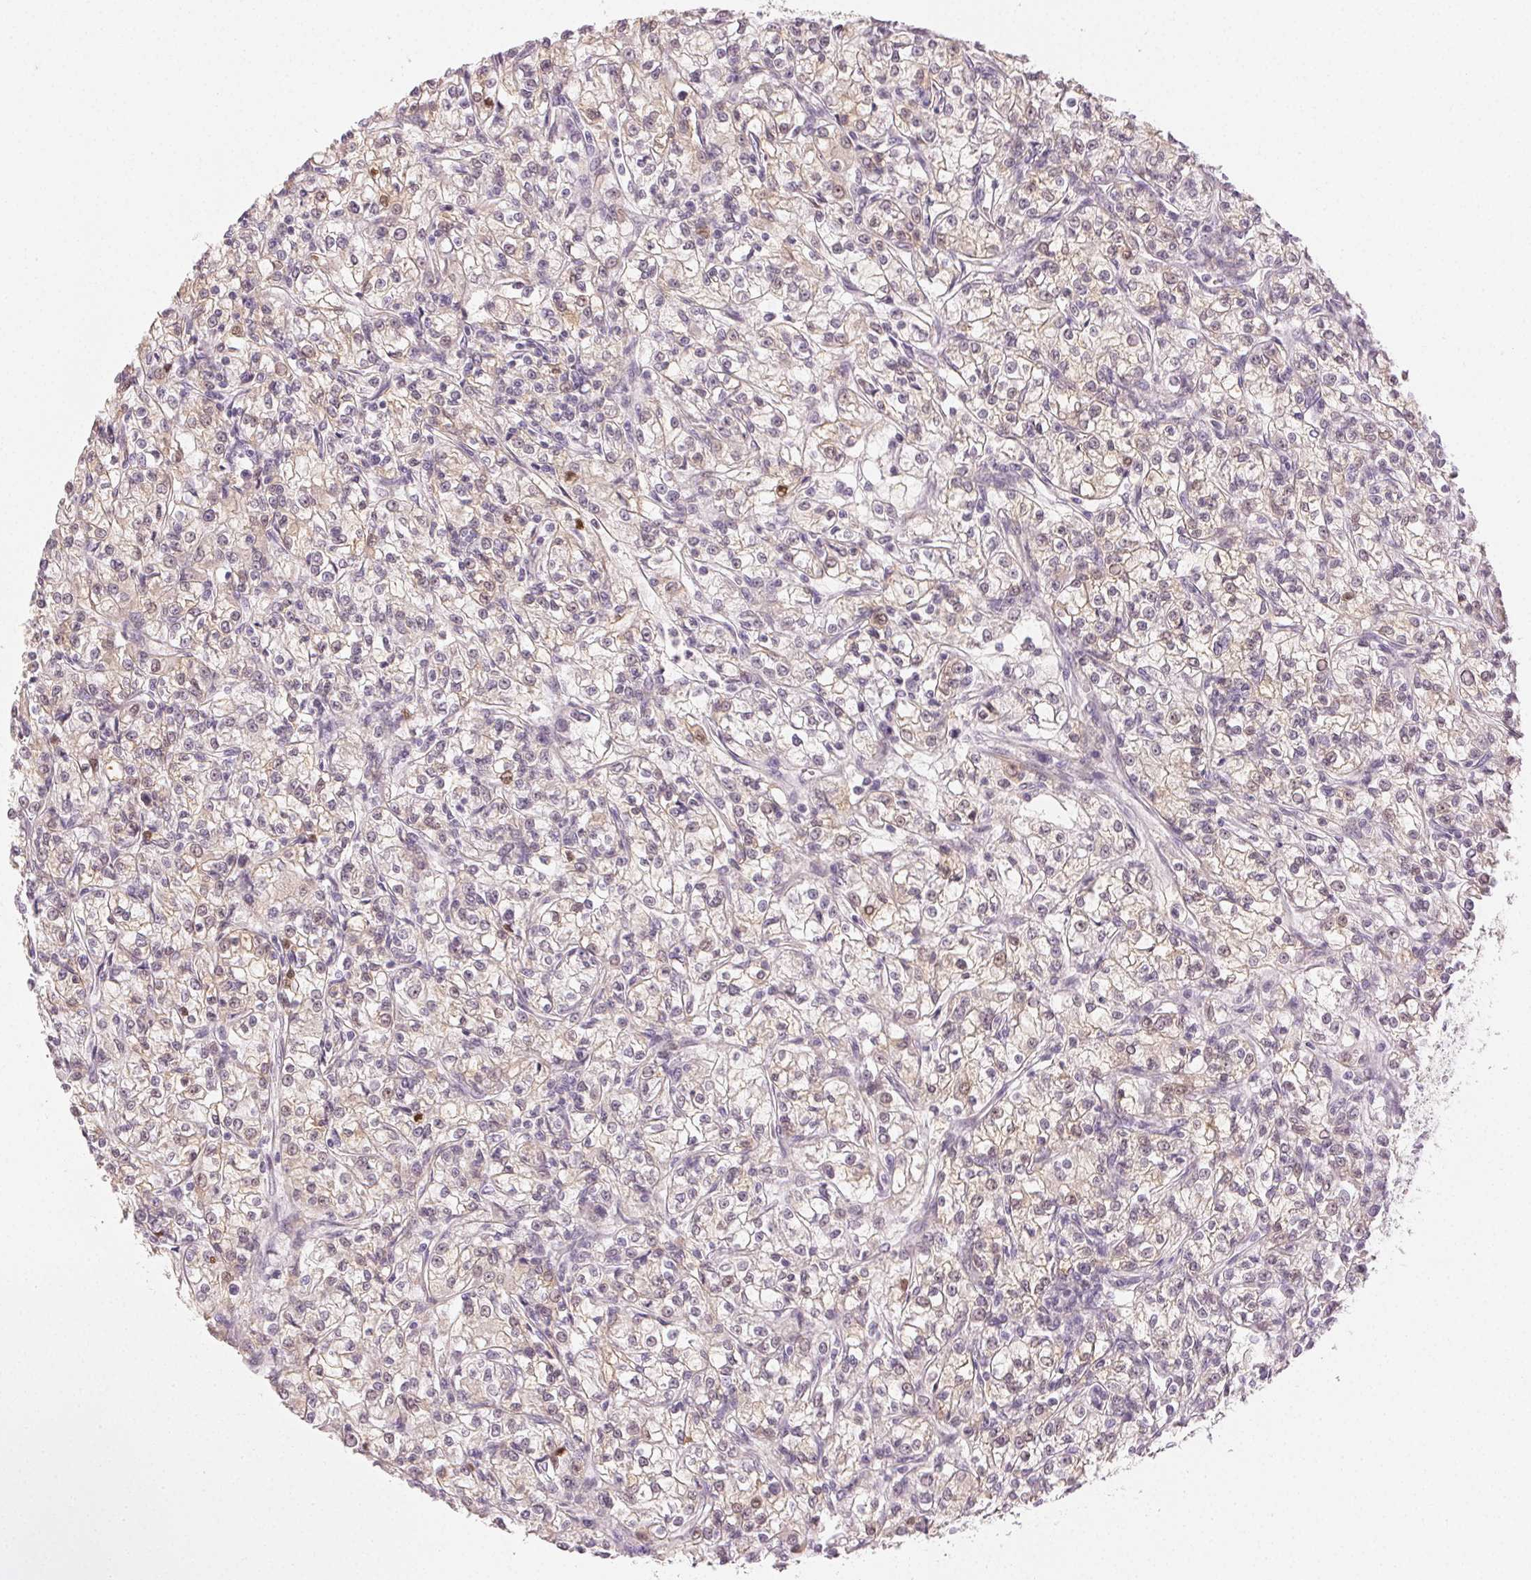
{"staining": {"intensity": "weak", "quantity": "25%-75%", "location": "cytoplasmic/membranous"}, "tissue": "renal cancer", "cell_type": "Tumor cells", "image_type": "cancer", "snomed": [{"axis": "morphology", "description": "Adenocarcinoma, NOS"}, {"axis": "topography", "description": "Kidney"}], "caption": "Renal cancer (adenocarcinoma) tissue exhibits weak cytoplasmic/membranous positivity in approximately 25%-75% of tumor cells The protein of interest is stained brown, and the nuclei are stained in blue (DAB IHC with brightfield microscopy, high magnification).", "gene": "MAP1LC3A", "patient": {"sex": "female", "age": 59}}